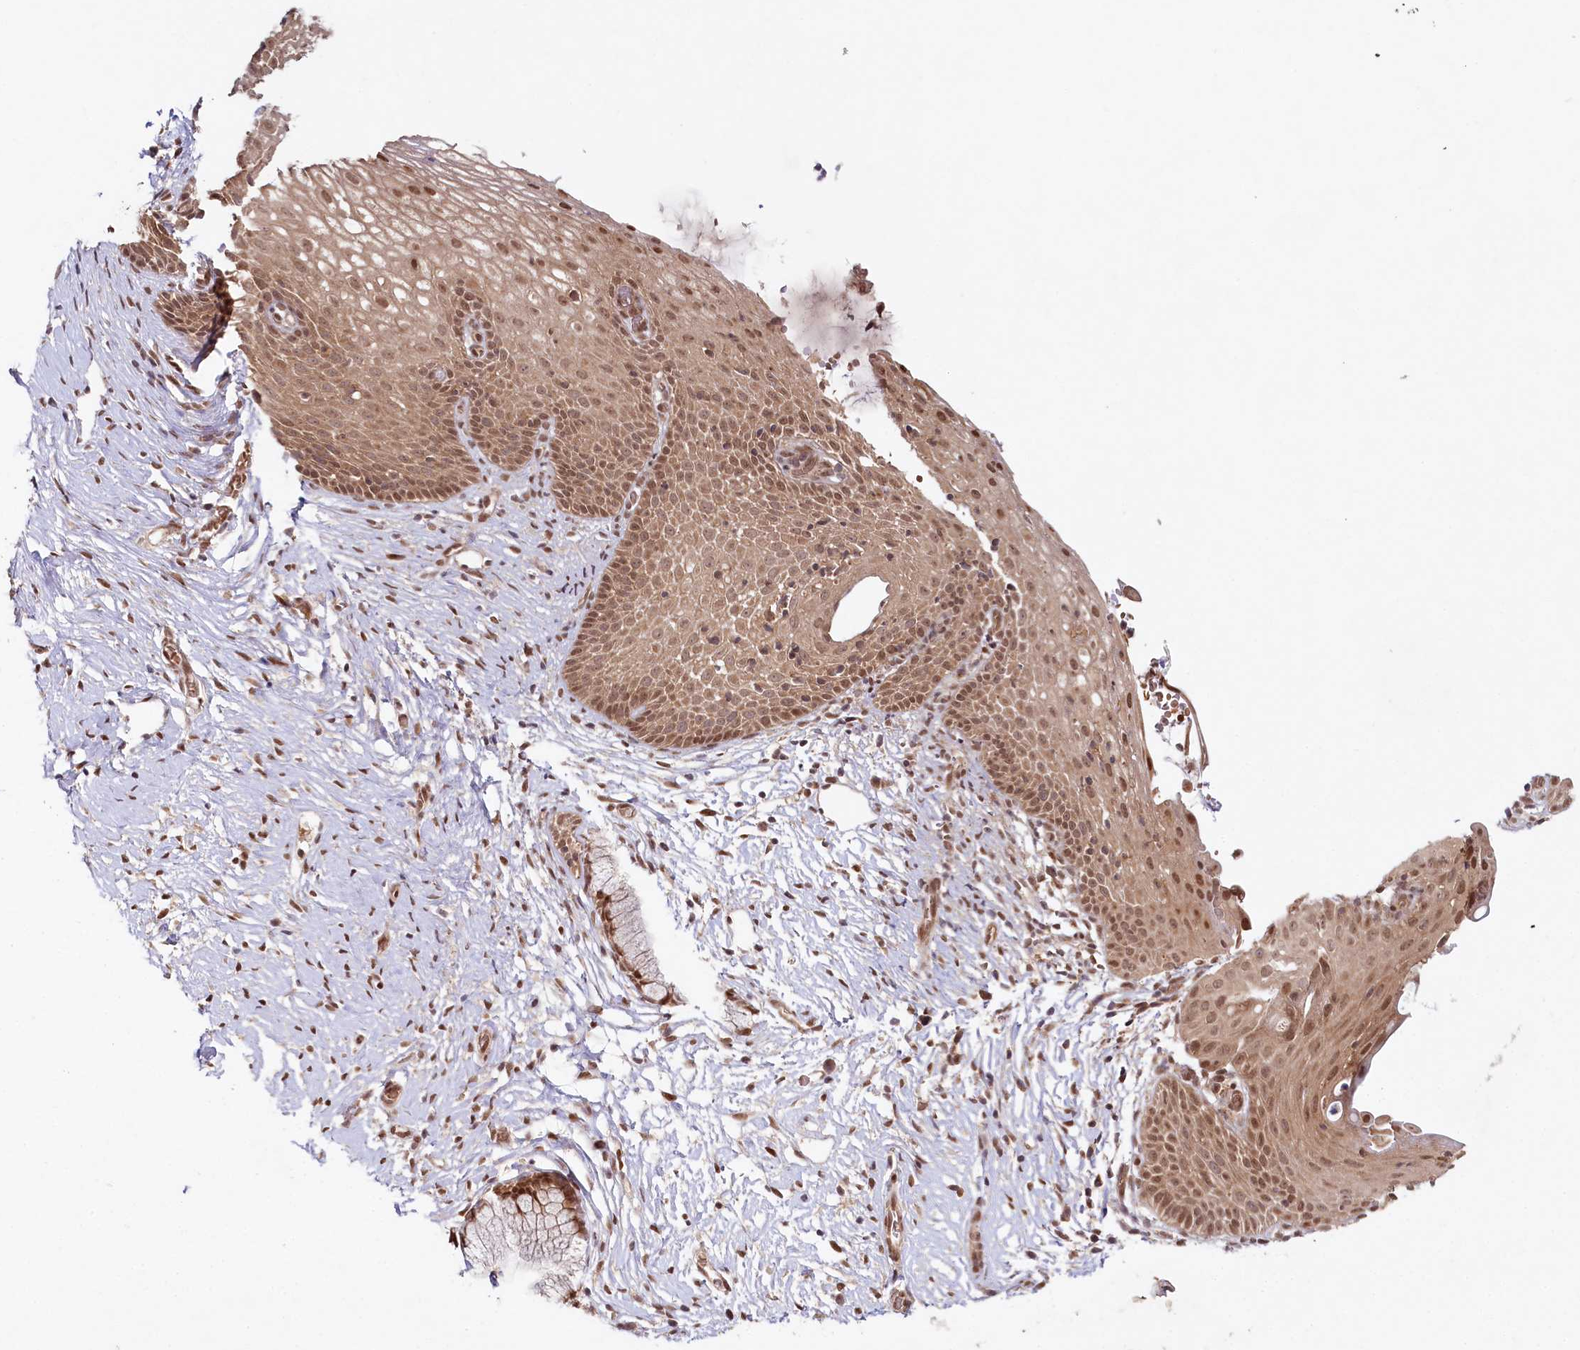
{"staining": {"intensity": "strong", "quantity": ">75%", "location": "nuclear"}, "tissue": "cervix", "cell_type": "Glandular cells", "image_type": "normal", "snomed": [{"axis": "morphology", "description": "Normal tissue, NOS"}, {"axis": "topography", "description": "Cervix"}], "caption": "A brown stain labels strong nuclear staining of a protein in glandular cells of unremarkable human cervix. (DAB IHC, brown staining for protein, blue staining for nuclei).", "gene": "CCDC65", "patient": {"sex": "female", "age": 33}}